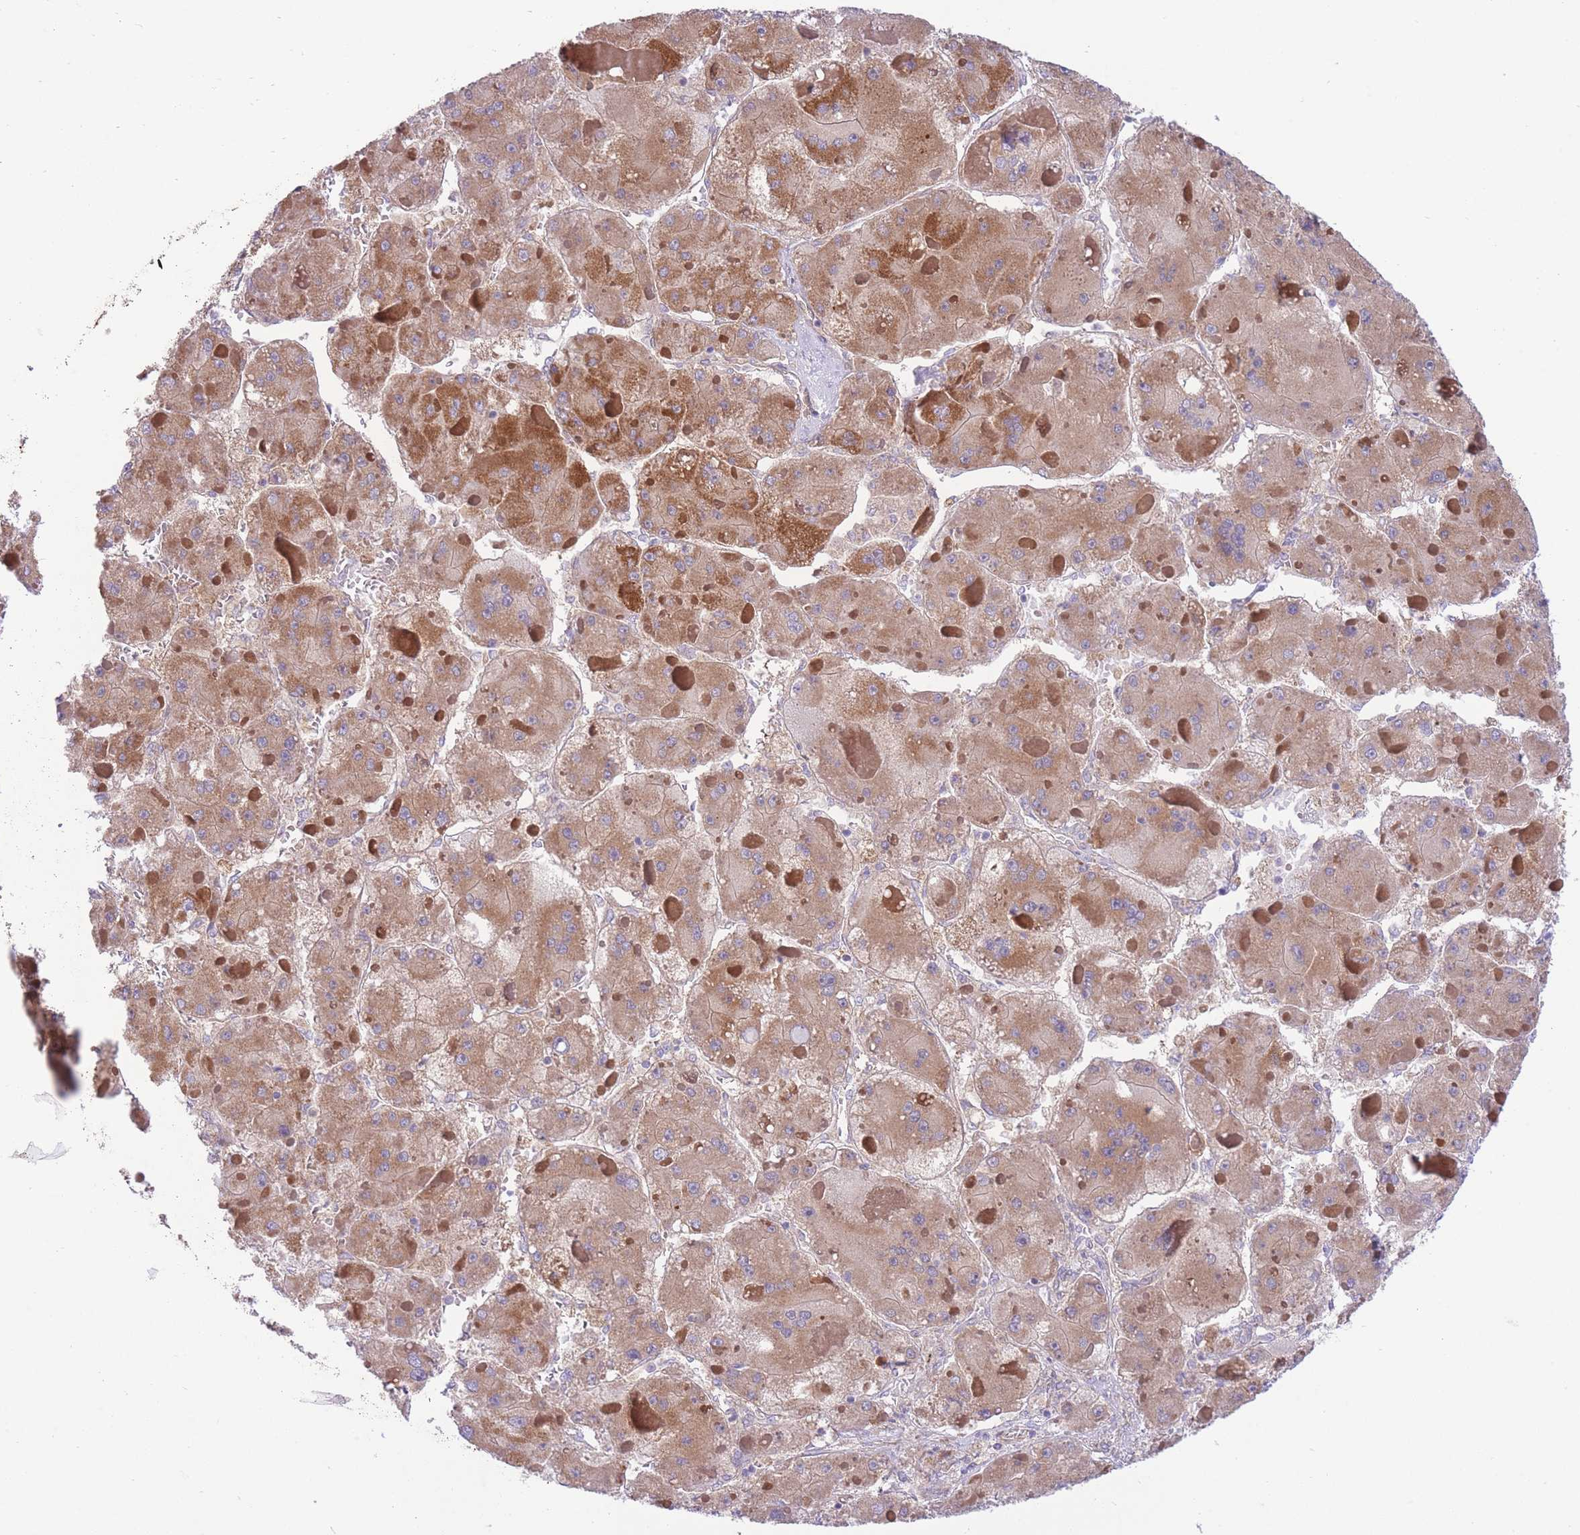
{"staining": {"intensity": "moderate", "quantity": ">75%", "location": "cytoplasmic/membranous"}, "tissue": "liver cancer", "cell_type": "Tumor cells", "image_type": "cancer", "snomed": [{"axis": "morphology", "description": "Carcinoma, Hepatocellular, NOS"}, {"axis": "topography", "description": "Liver"}], "caption": "Protein expression by immunohistochemistry shows moderate cytoplasmic/membranous expression in approximately >75% of tumor cells in liver cancer.", "gene": "CHAC1", "patient": {"sex": "female", "age": 73}}